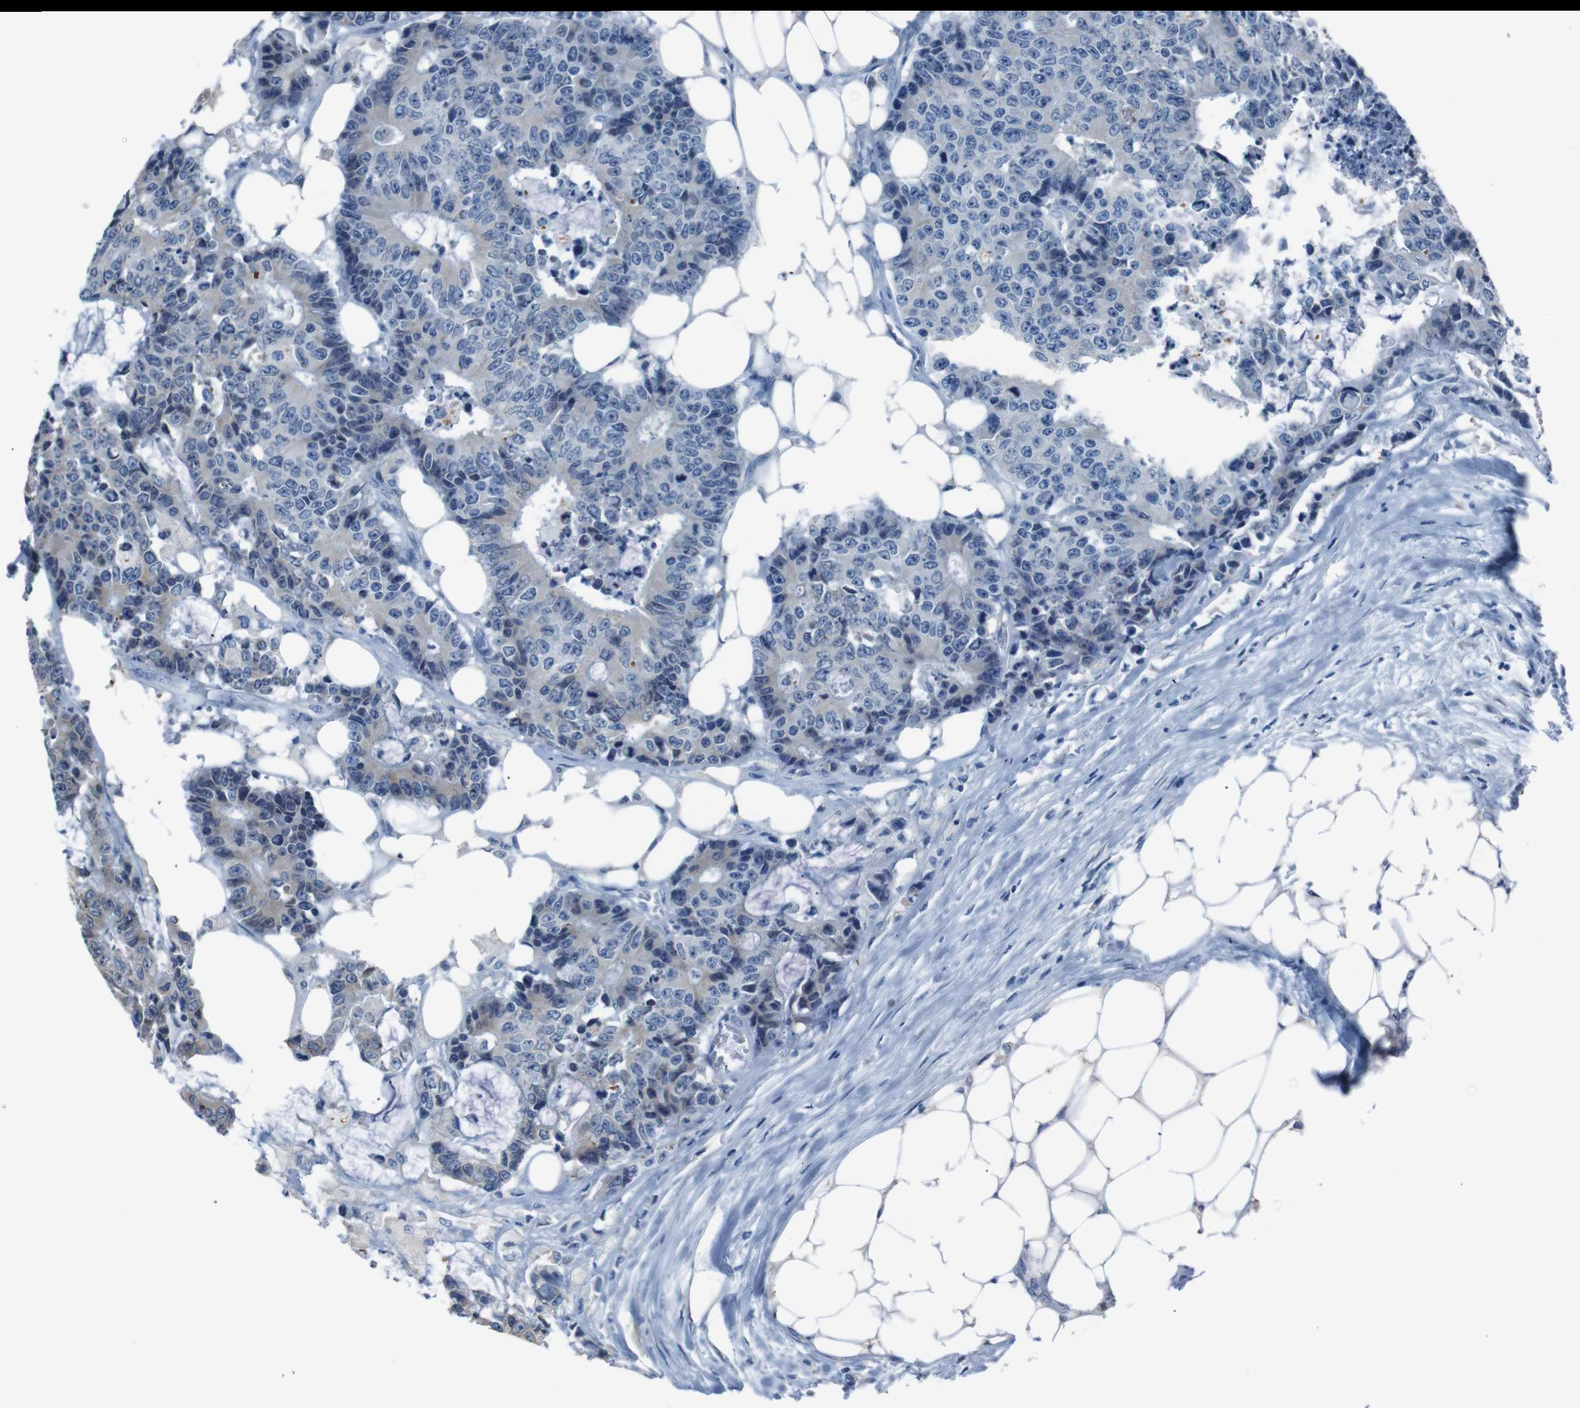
{"staining": {"intensity": "negative", "quantity": "none", "location": "none"}, "tissue": "colorectal cancer", "cell_type": "Tumor cells", "image_type": "cancer", "snomed": [{"axis": "morphology", "description": "Adenocarcinoma, NOS"}, {"axis": "topography", "description": "Colon"}], "caption": "DAB immunohistochemical staining of adenocarcinoma (colorectal) shows no significant positivity in tumor cells.", "gene": "SIGMAR1", "patient": {"sex": "female", "age": 86}}